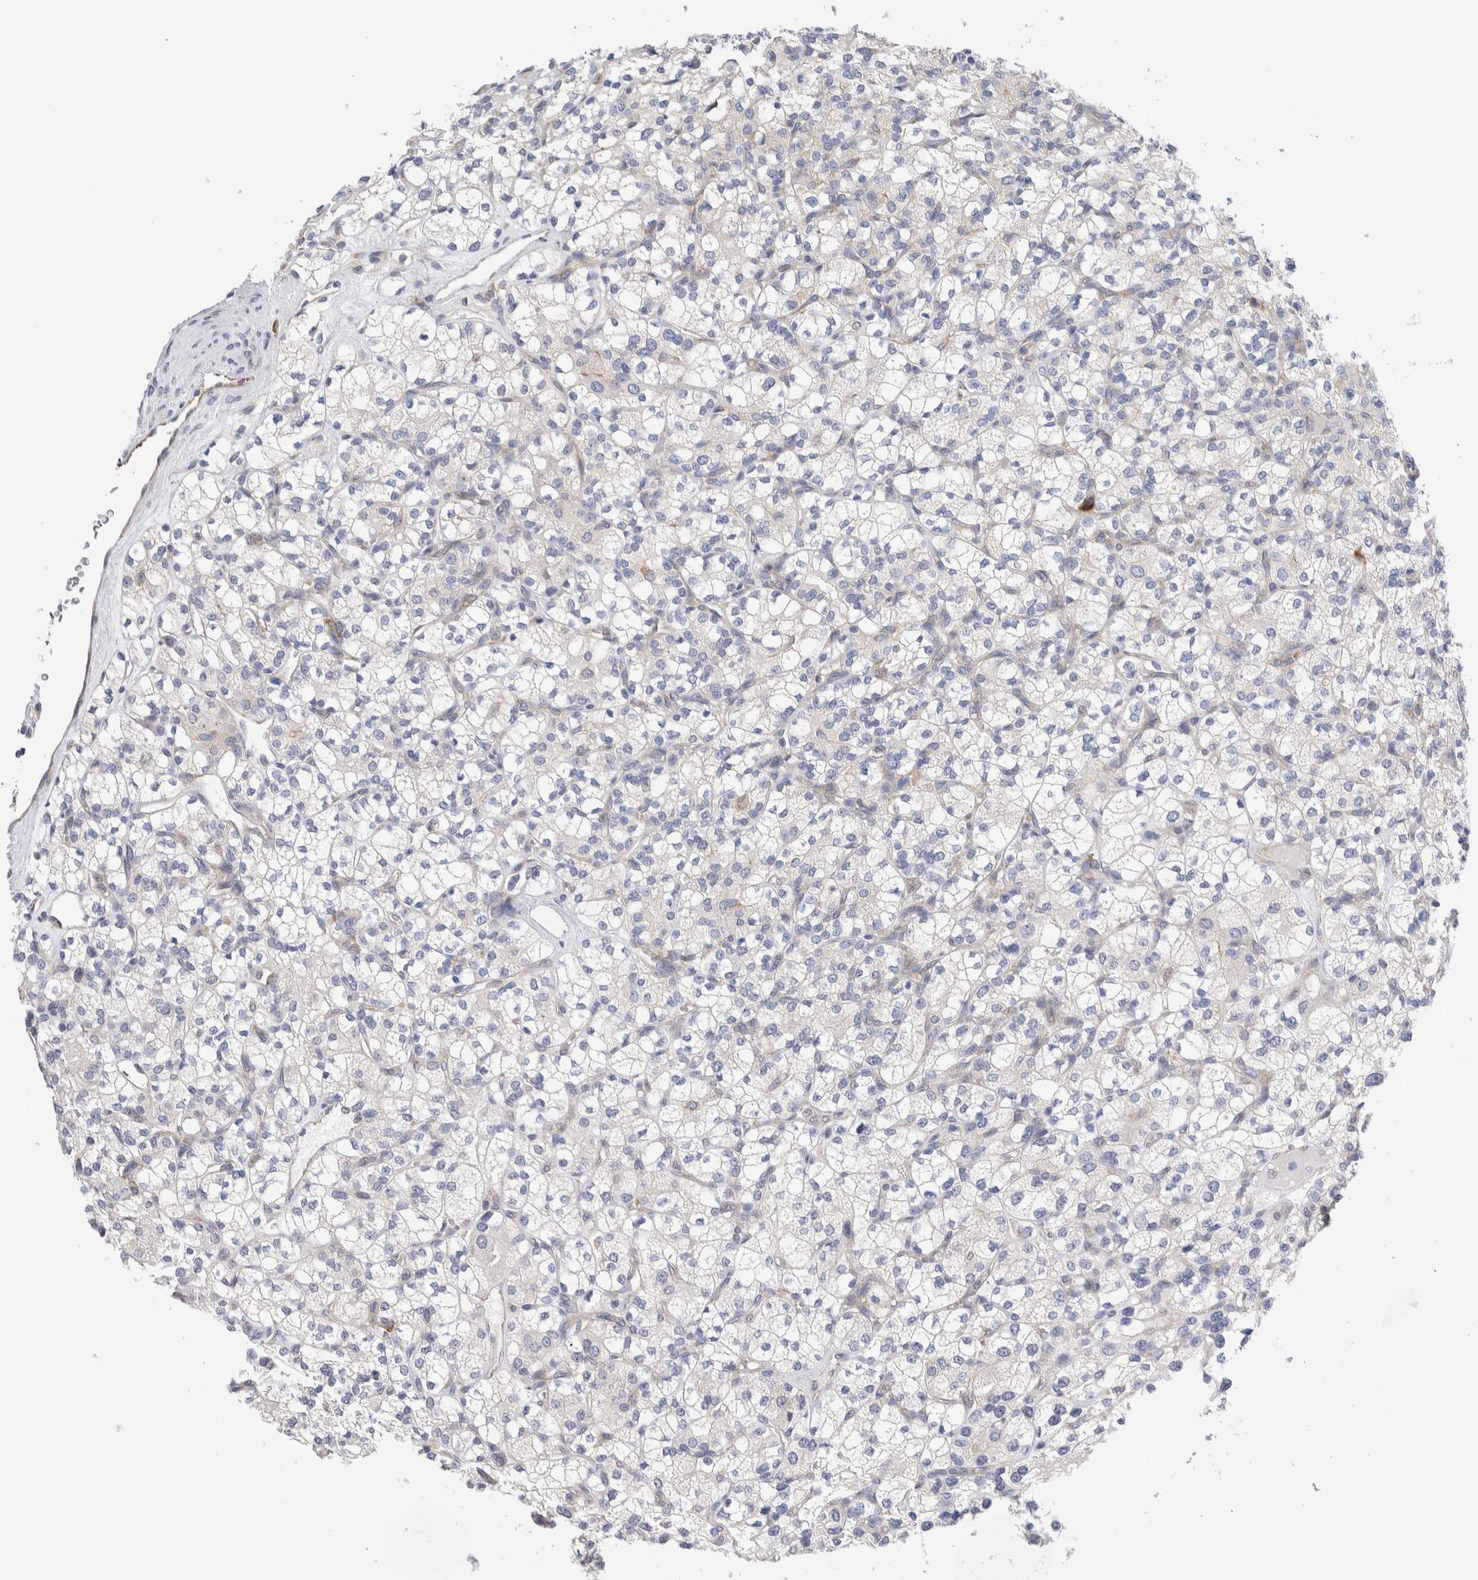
{"staining": {"intensity": "negative", "quantity": "none", "location": "none"}, "tissue": "renal cancer", "cell_type": "Tumor cells", "image_type": "cancer", "snomed": [{"axis": "morphology", "description": "Adenocarcinoma, NOS"}, {"axis": "topography", "description": "Kidney"}], "caption": "The immunohistochemistry (IHC) histopathology image has no significant staining in tumor cells of renal adenocarcinoma tissue.", "gene": "RACK1", "patient": {"sex": "male", "age": 77}}